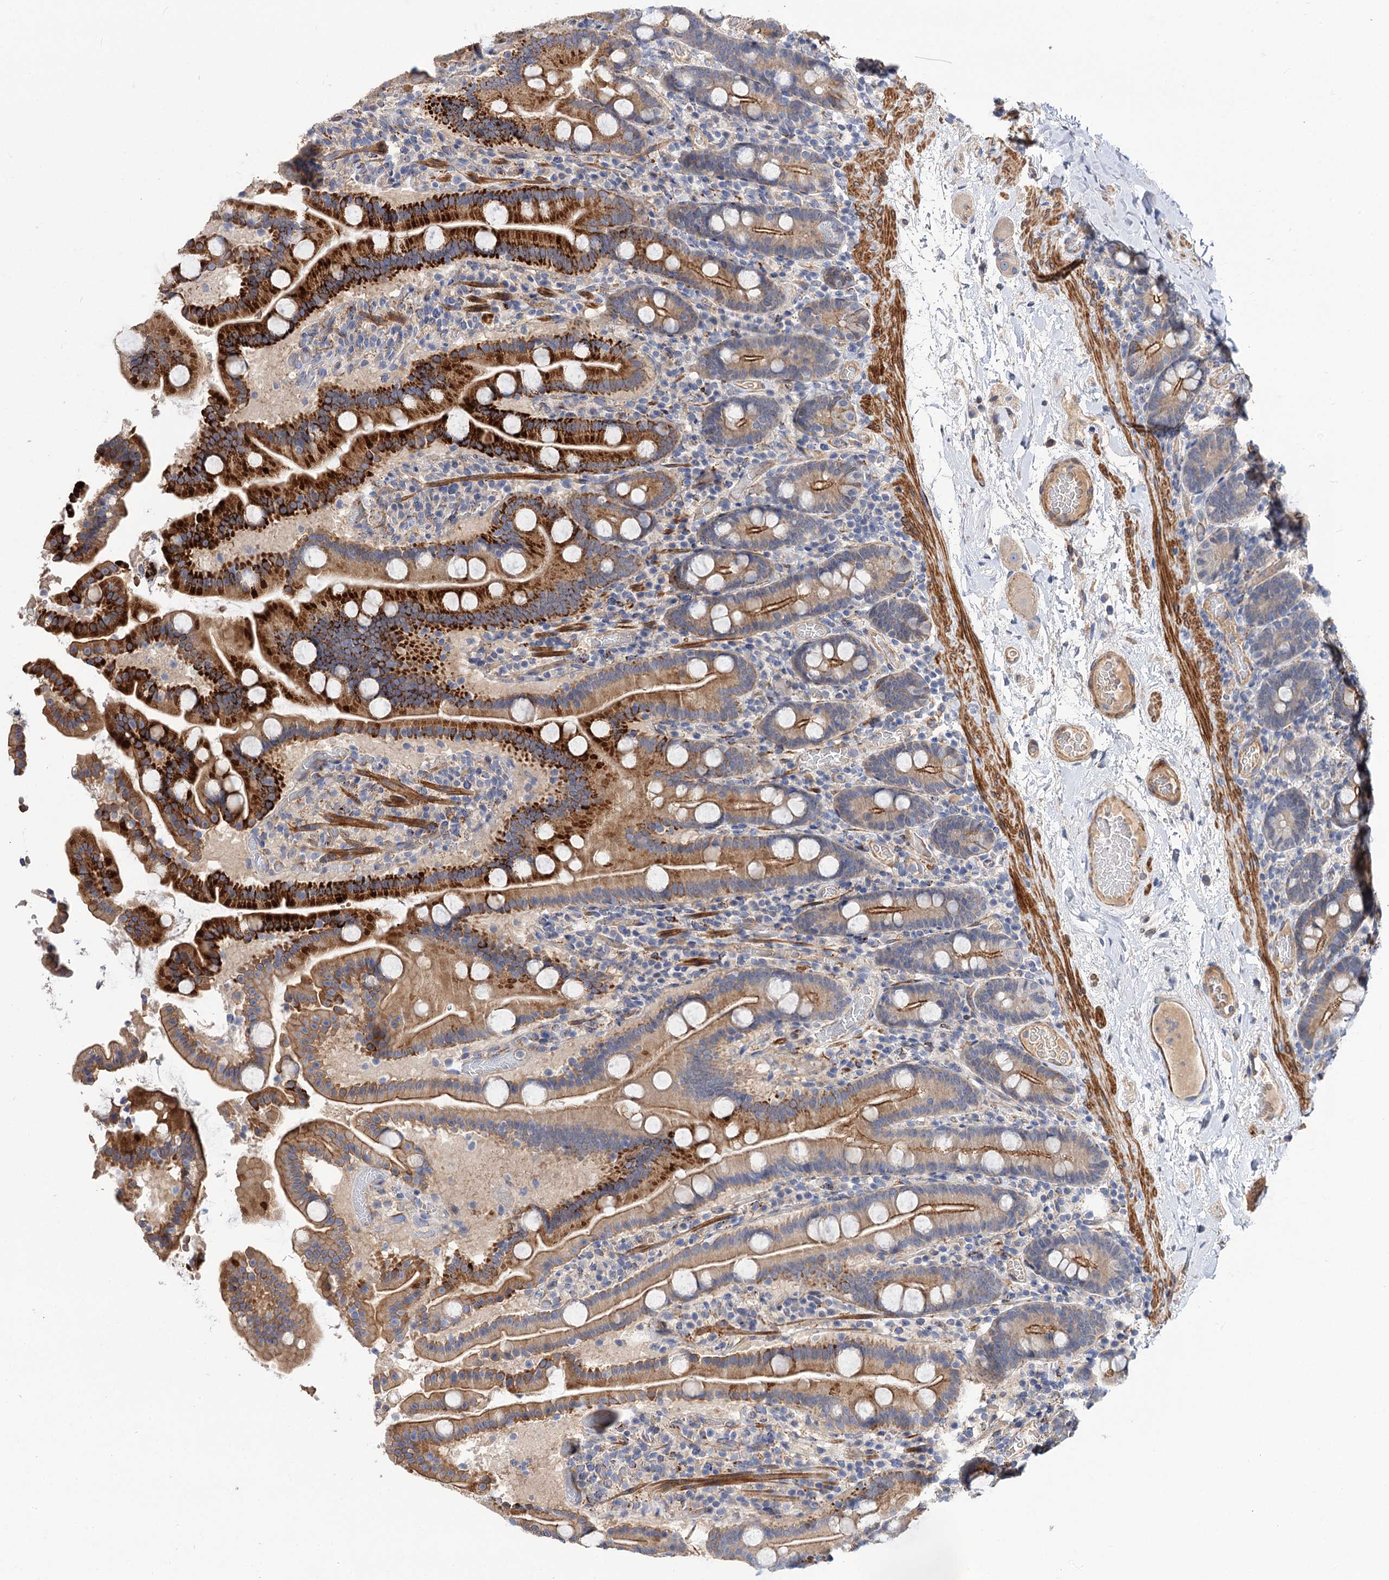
{"staining": {"intensity": "strong", "quantity": "25%-75%", "location": "cytoplasmic/membranous"}, "tissue": "duodenum", "cell_type": "Glandular cells", "image_type": "normal", "snomed": [{"axis": "morphology", "description": "Normal tissue, NOS"}, {"axis": "topography", "description": "Duodenum"}], "caption": "Protein staining exhibits strong cytoplasmic/membranous staining in about 25%-75% of glandular cells in normal duodenum.", "gene": "NUDCD2", "patient": {"sex": "male", "age": 55}}